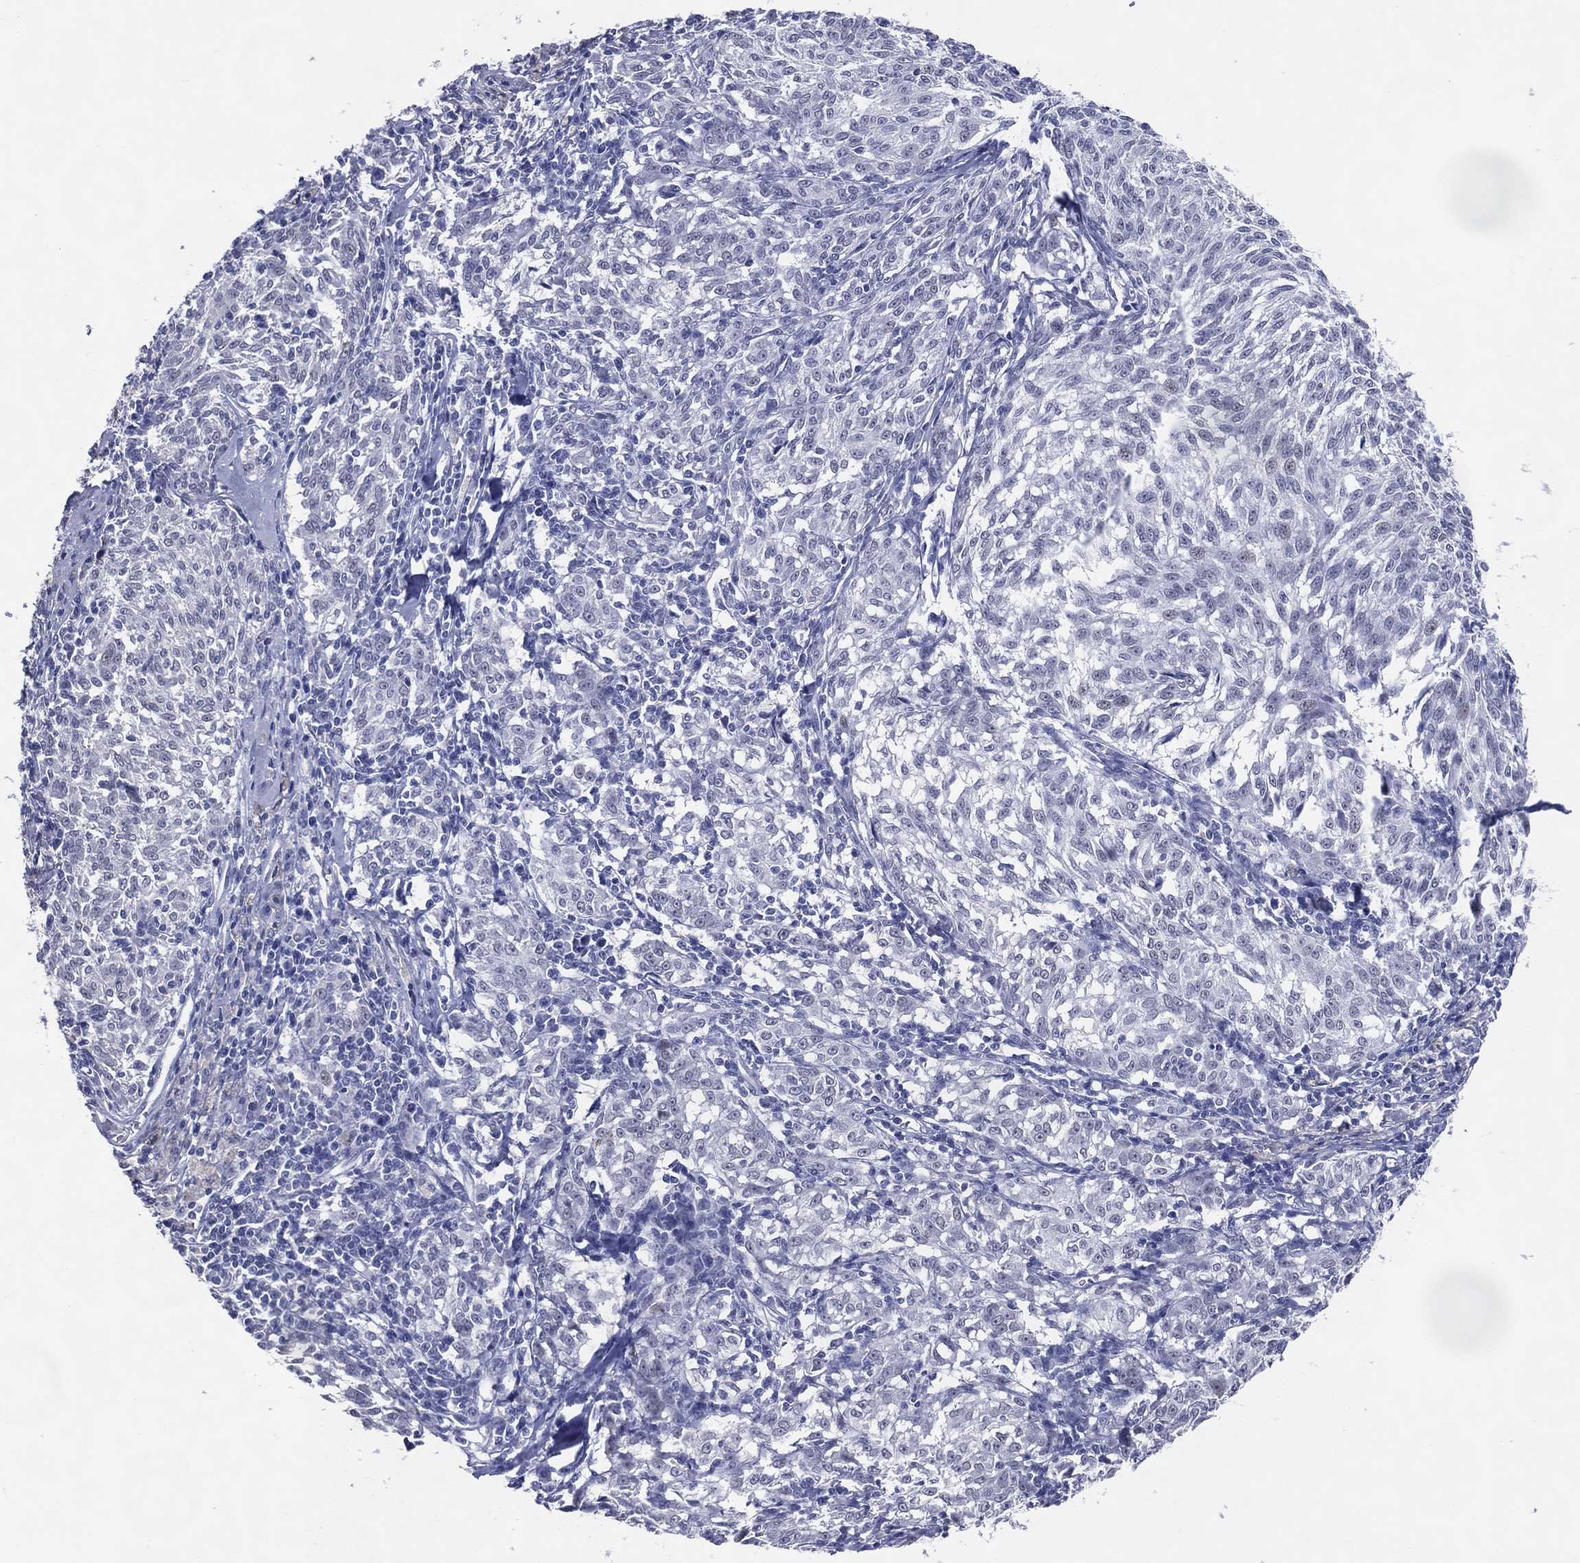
{"staining": {"intensity": "negative", "quantity": "none", "location": "none"}, "tissue": "melanoma", "cell_type": "Tumor cells", "image_type": "cancer", "snomed": [{"axis": "morphology", "description": "Malignant melanoma, NOS"}, {"axis": "topography", "description": "Skin"}], "caption": "Malignant melanoma stained for a protein using IHC shows no expression tumor cells.", "gene": "CFAP58", "patient": {"sex": "female", "age": 72}}